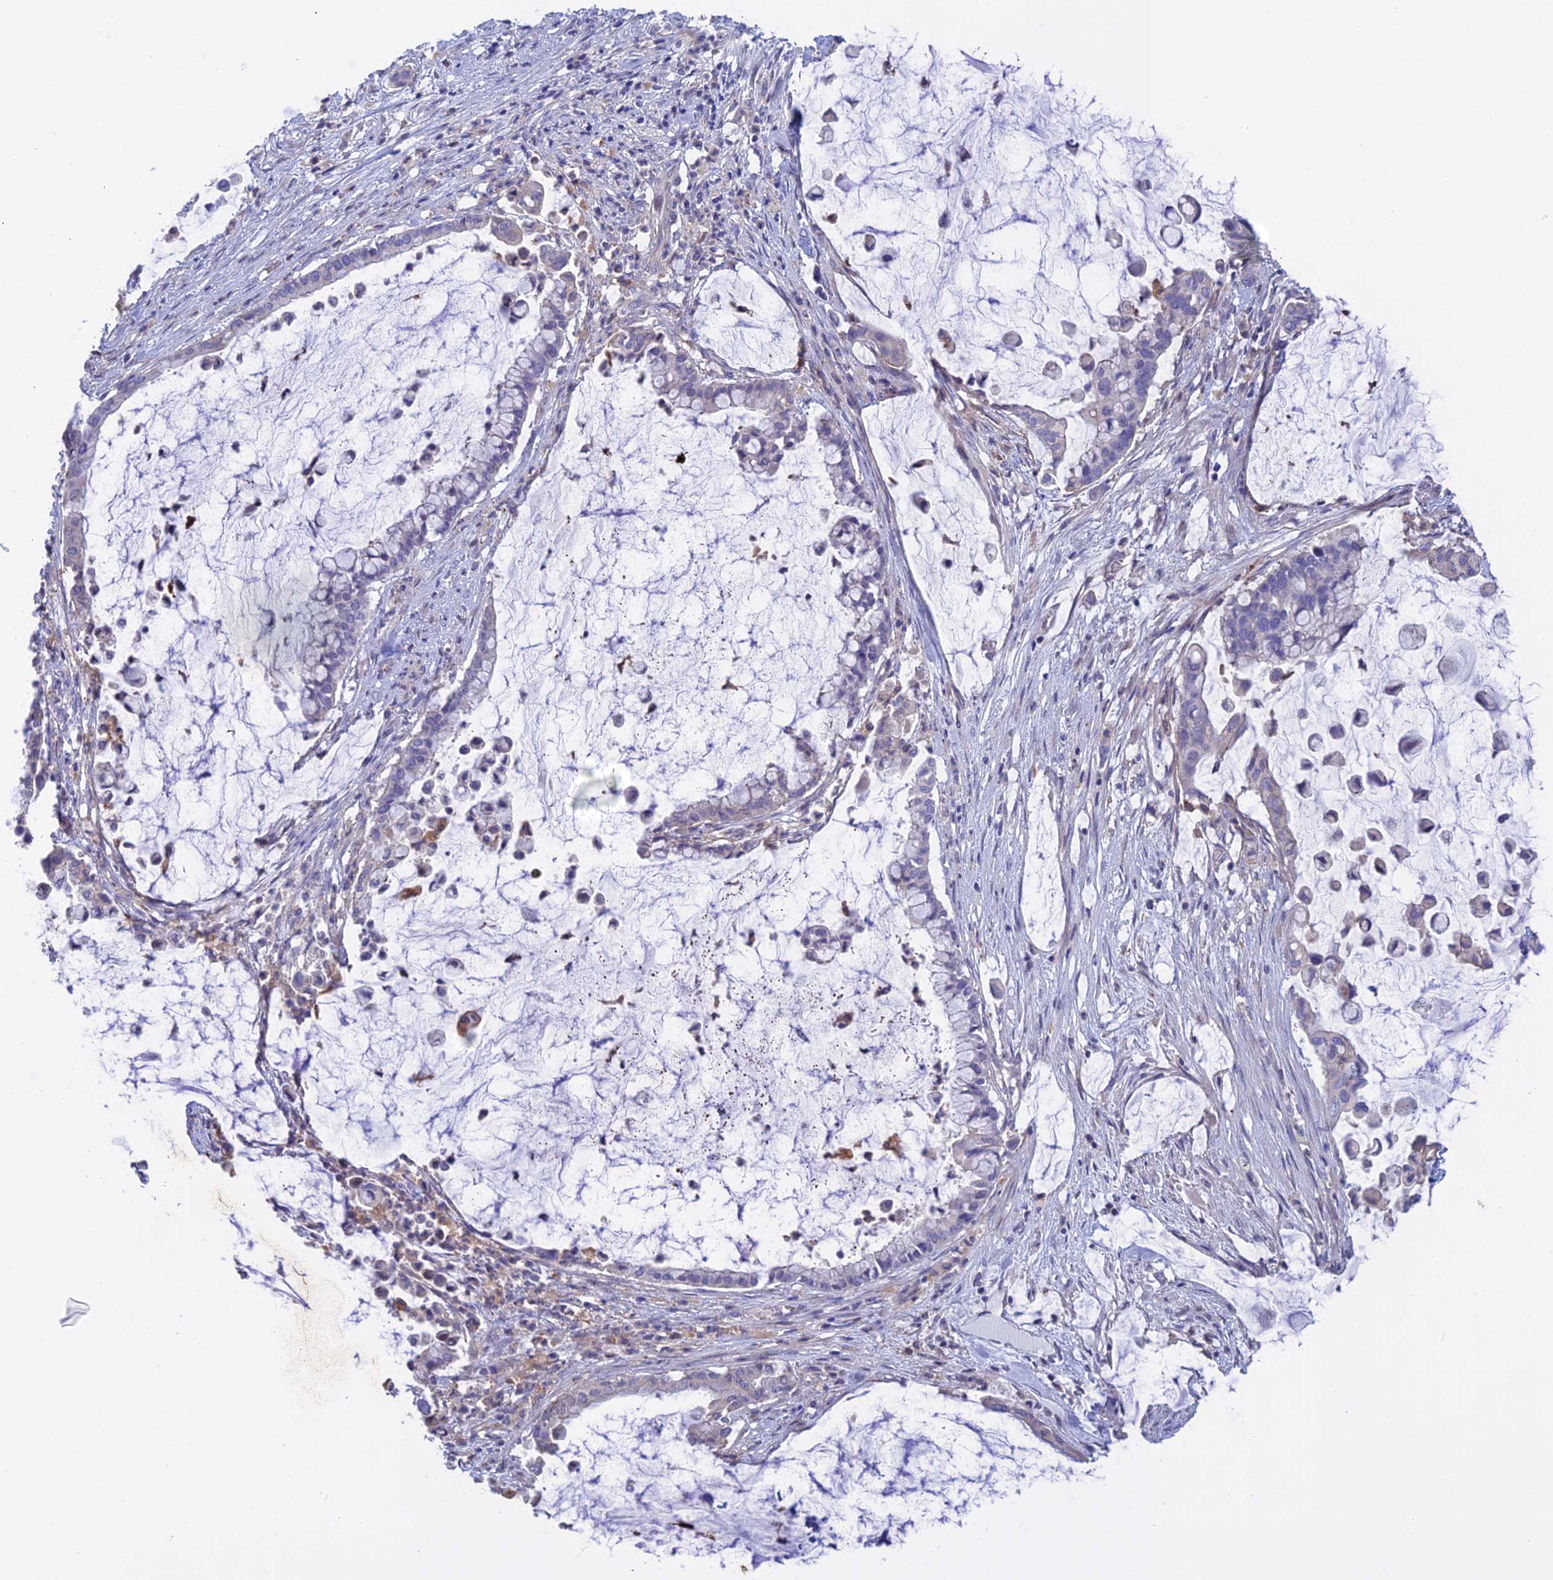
{"staining": {"intensity": "negative", "quantity": "none", "location": "none"}, "tissue": "pancreatic cancer", "cell_type": "Tumor cells", "image_type": "cancer", "snomed": [{"axis": "morphology", "description": "Adenocarcinoma, NOS"}, {"axis": "topography", "description": "Pancreas"}], "caption": "Human pancreatic adenocarcinoma stained for a protein using immunohistochemistry (IHC) reveals no positivity in tumor cells.", "gene": "SLC2A6", "patient": {"sex": "male", "age": 41}}